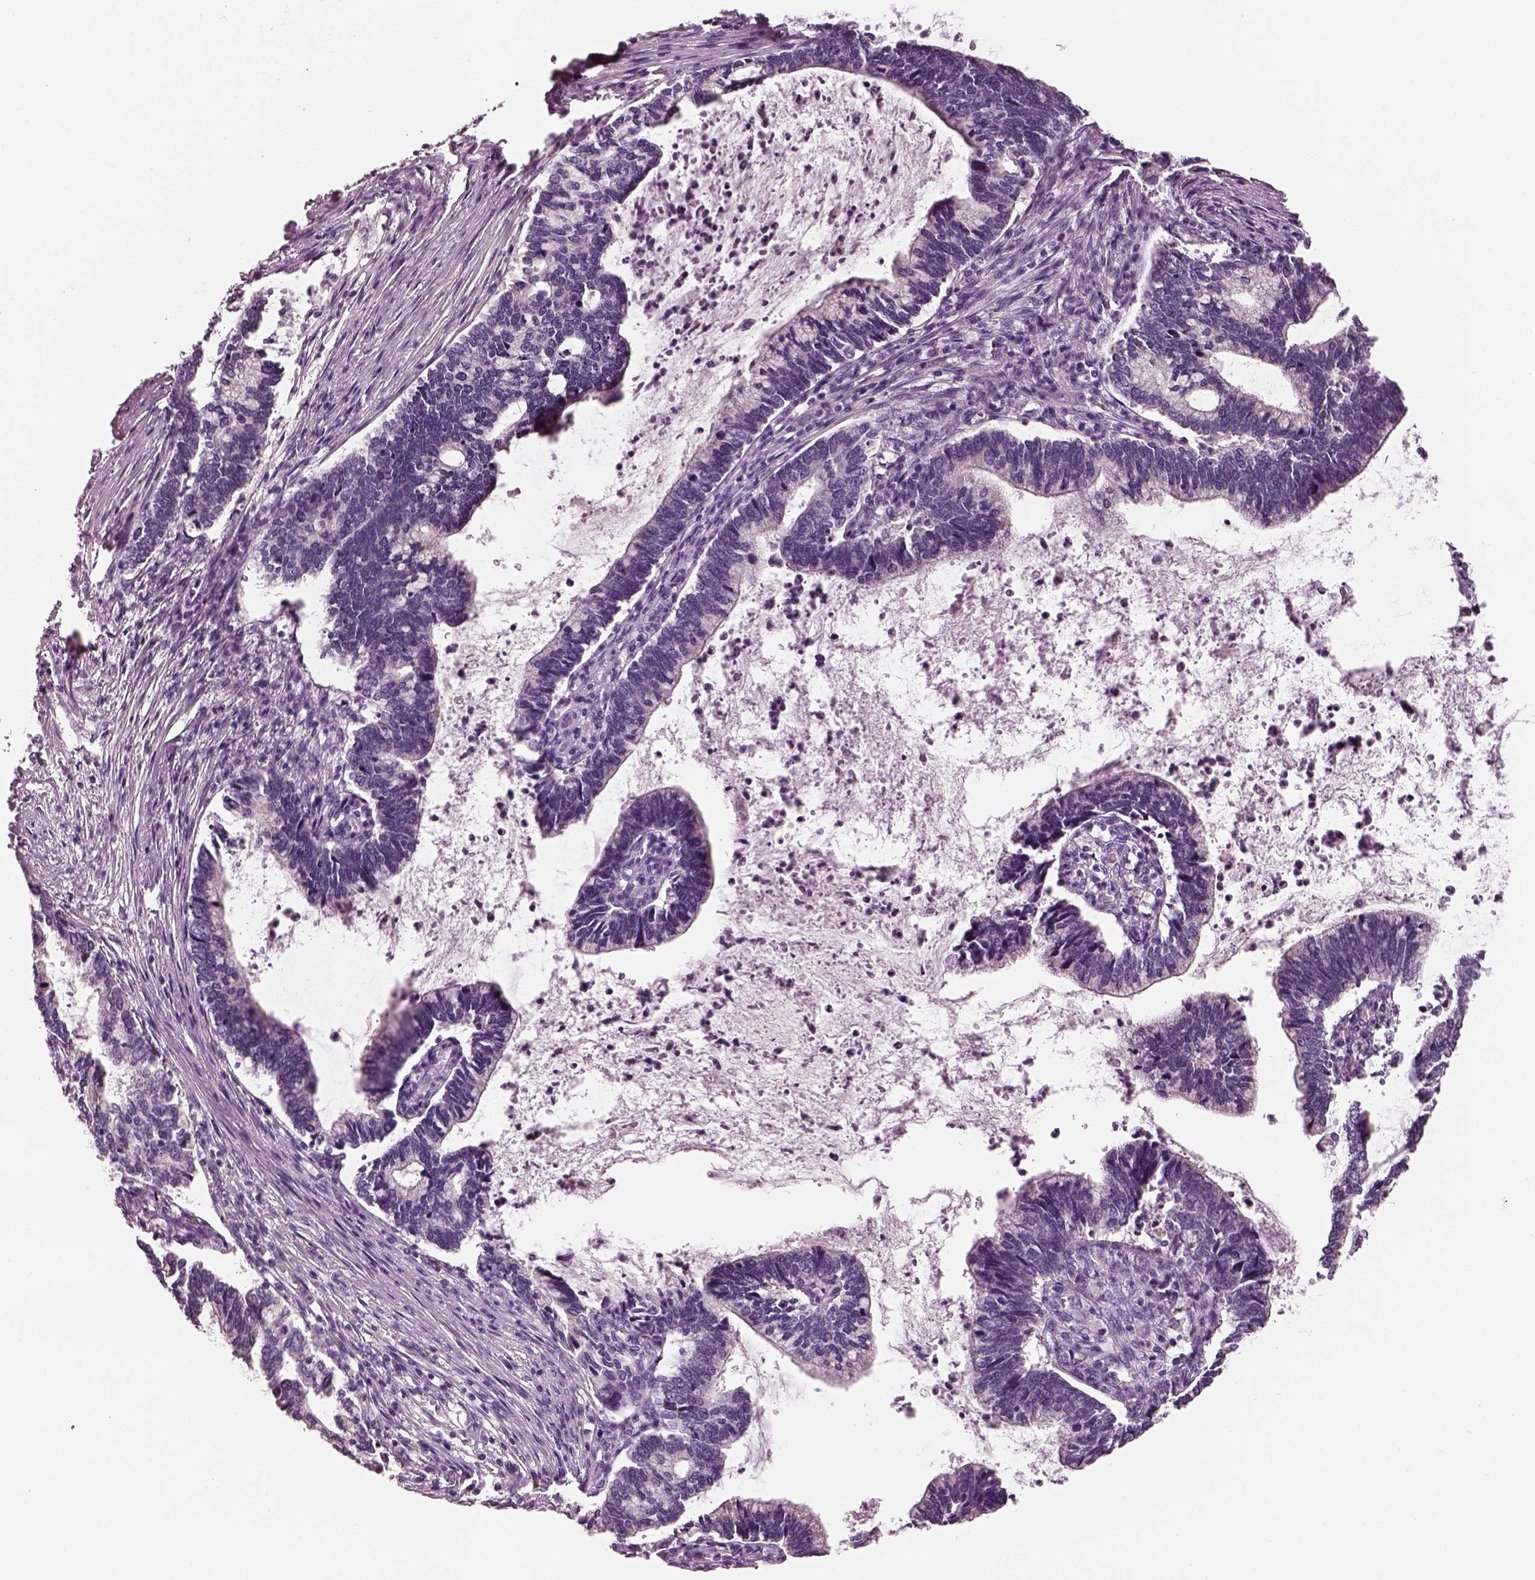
{"staining": {"intensity": "negative", "quantity": "none", "location": "none"}, "tissue": "cervical cancer", "cell_type": "Tumor cells", "image_type": "cancer", "snomed": [{"axis": "morphology", "description": "Adenocarcinoma, NOS"}, {"axis": "topography", "description": "Cervix"}], "caption": "Tumor cells are negative for protein expression in human cervical cancer.", "gene": "PNOC", "patient": {"sex": "female", "age": 42}}